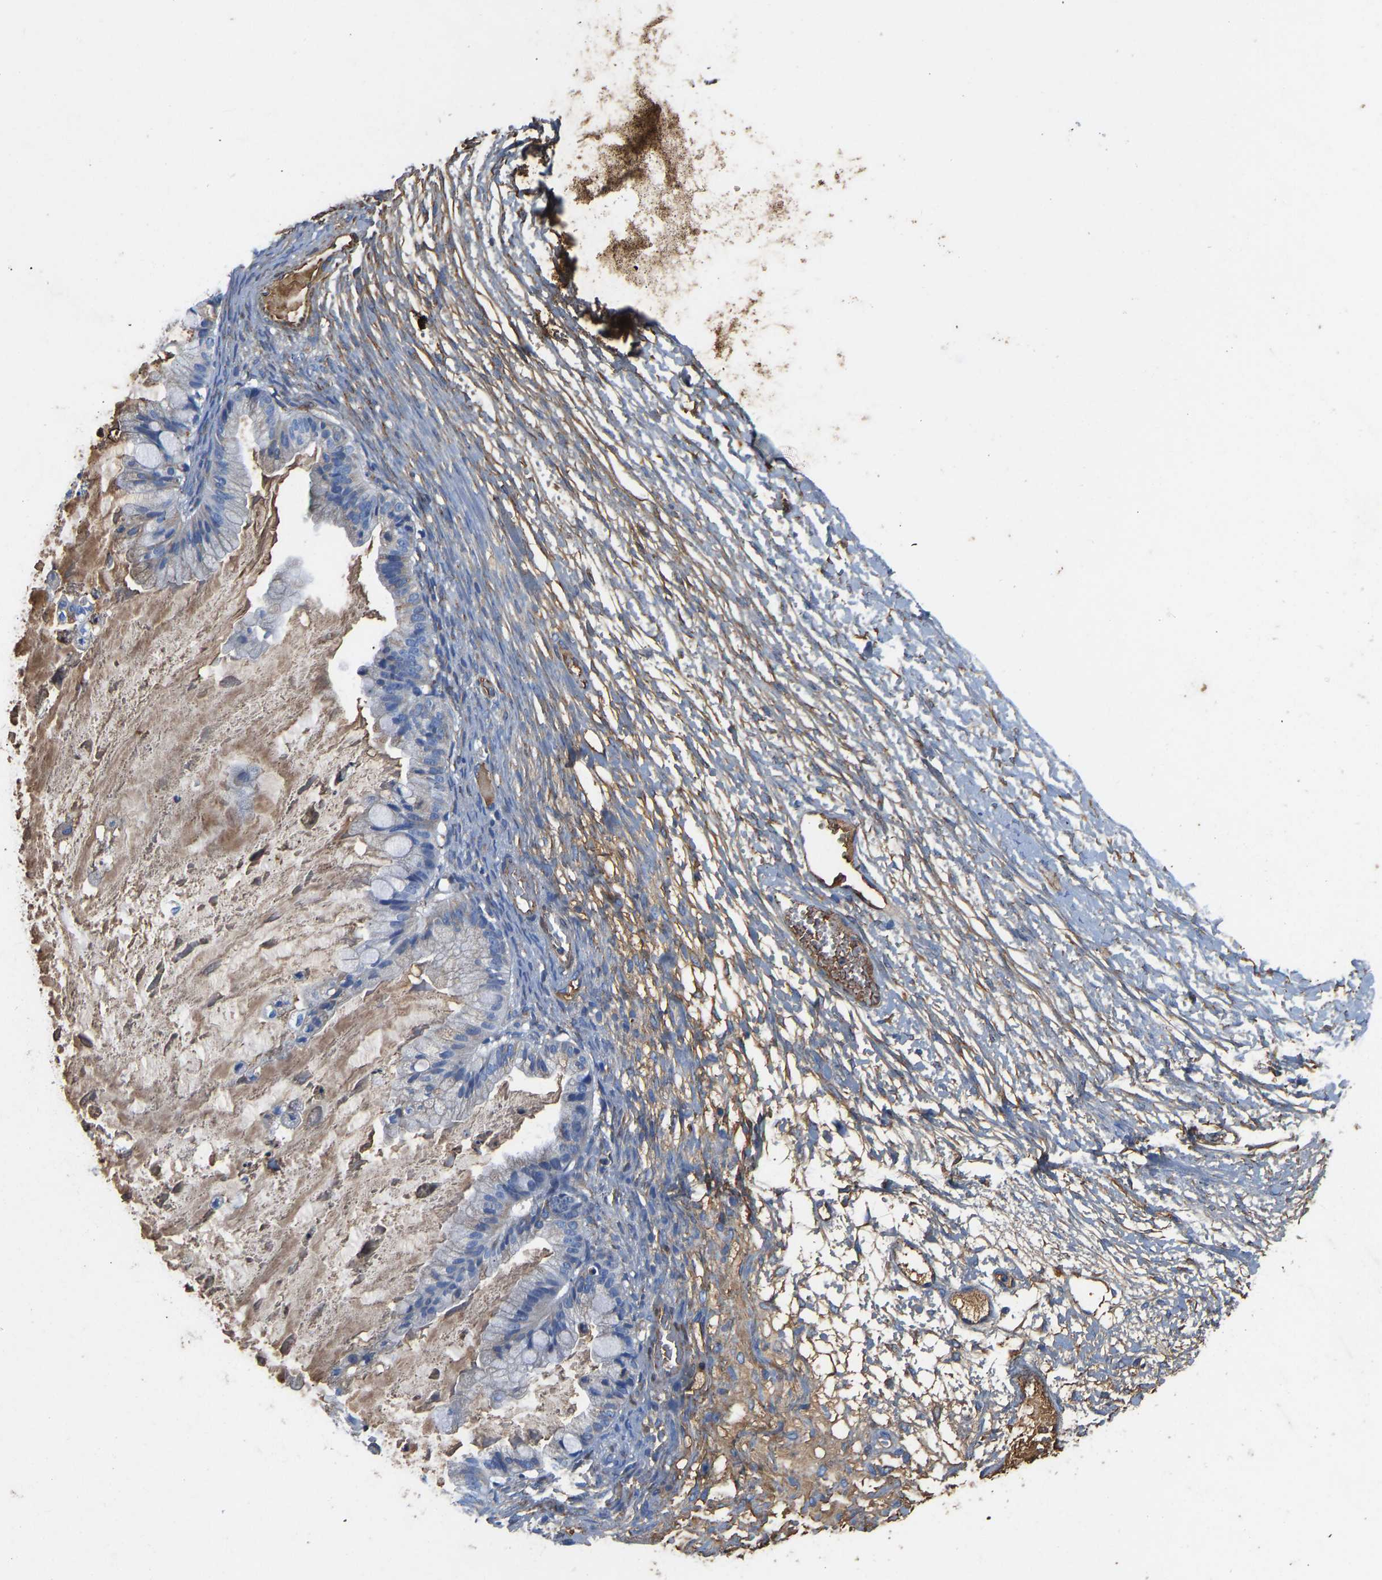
{"staining": {"intensity": "negative", "quantity": "none", "location": "none"}, "tissue": "ovarian cancer", "cell_type": "Tumor cells", "image_type": "cancer", "snomed": [{"axis": "morphology", "description": "Cystadenocarcinoma, mucinous, NOS"}, {"axis": "topography", "description": "Ovary"}], "caption": "Human ovarian cancer stained for a protein using IHC demonstrates no expression in tumor cells.", "gene": "HSPG2", "patient": {"sex": "female", "age": 57}}